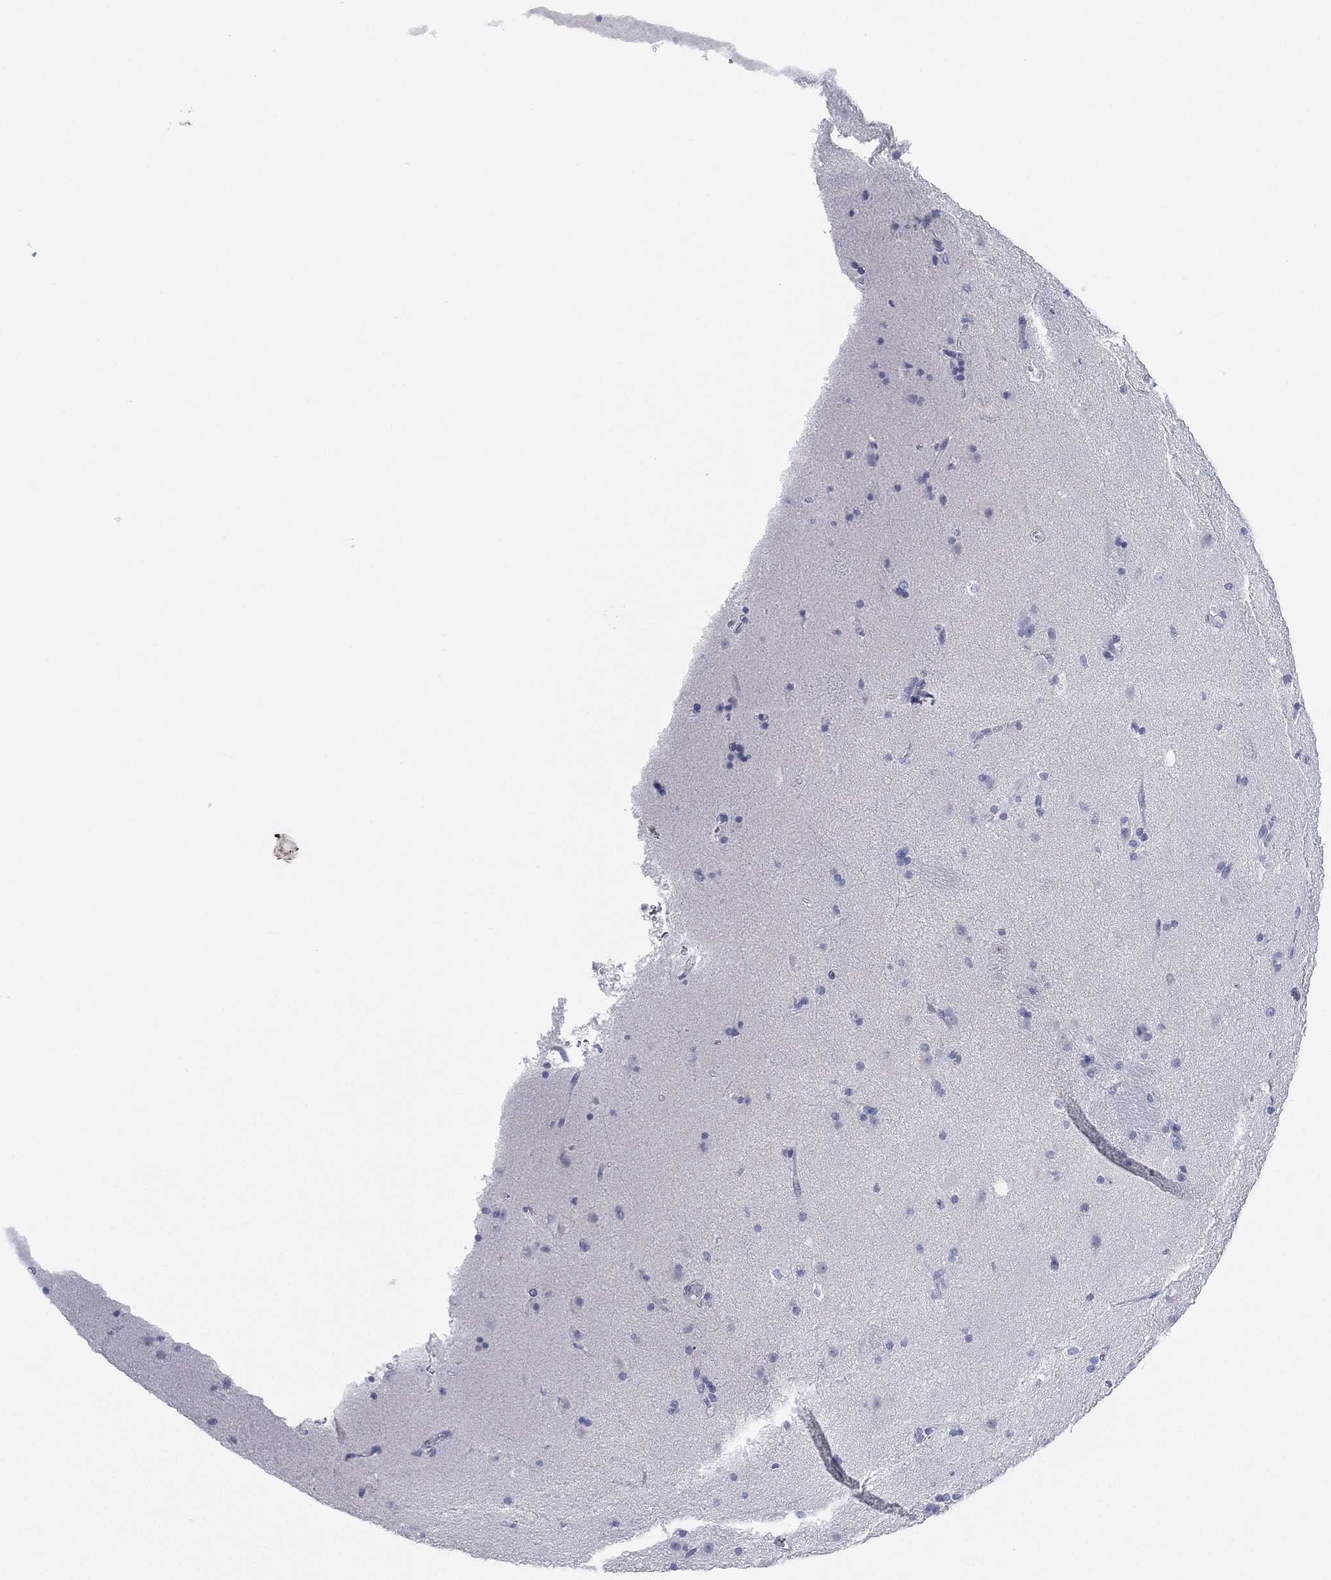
{"staining": {"intensity": "negative", "quantity": "none", "location": "none"}, "tissue": "caudate", "cell_type": "Glial cells", "image_type": "normal", "snomed": [{"axis": "morphology", "description": "Normal tissue, NOS"}, {"axis": "topography", "description": "Lateral ventricle wall"}], "caption": "Immunohistochemistry (IHC) photomicrograph of unremarkable human caudate stained for a protein (brown), which demonstrates no expression in glial cells.", "gene": "SEPTIN1", "patient": {"sex": "male", "age": 51}}